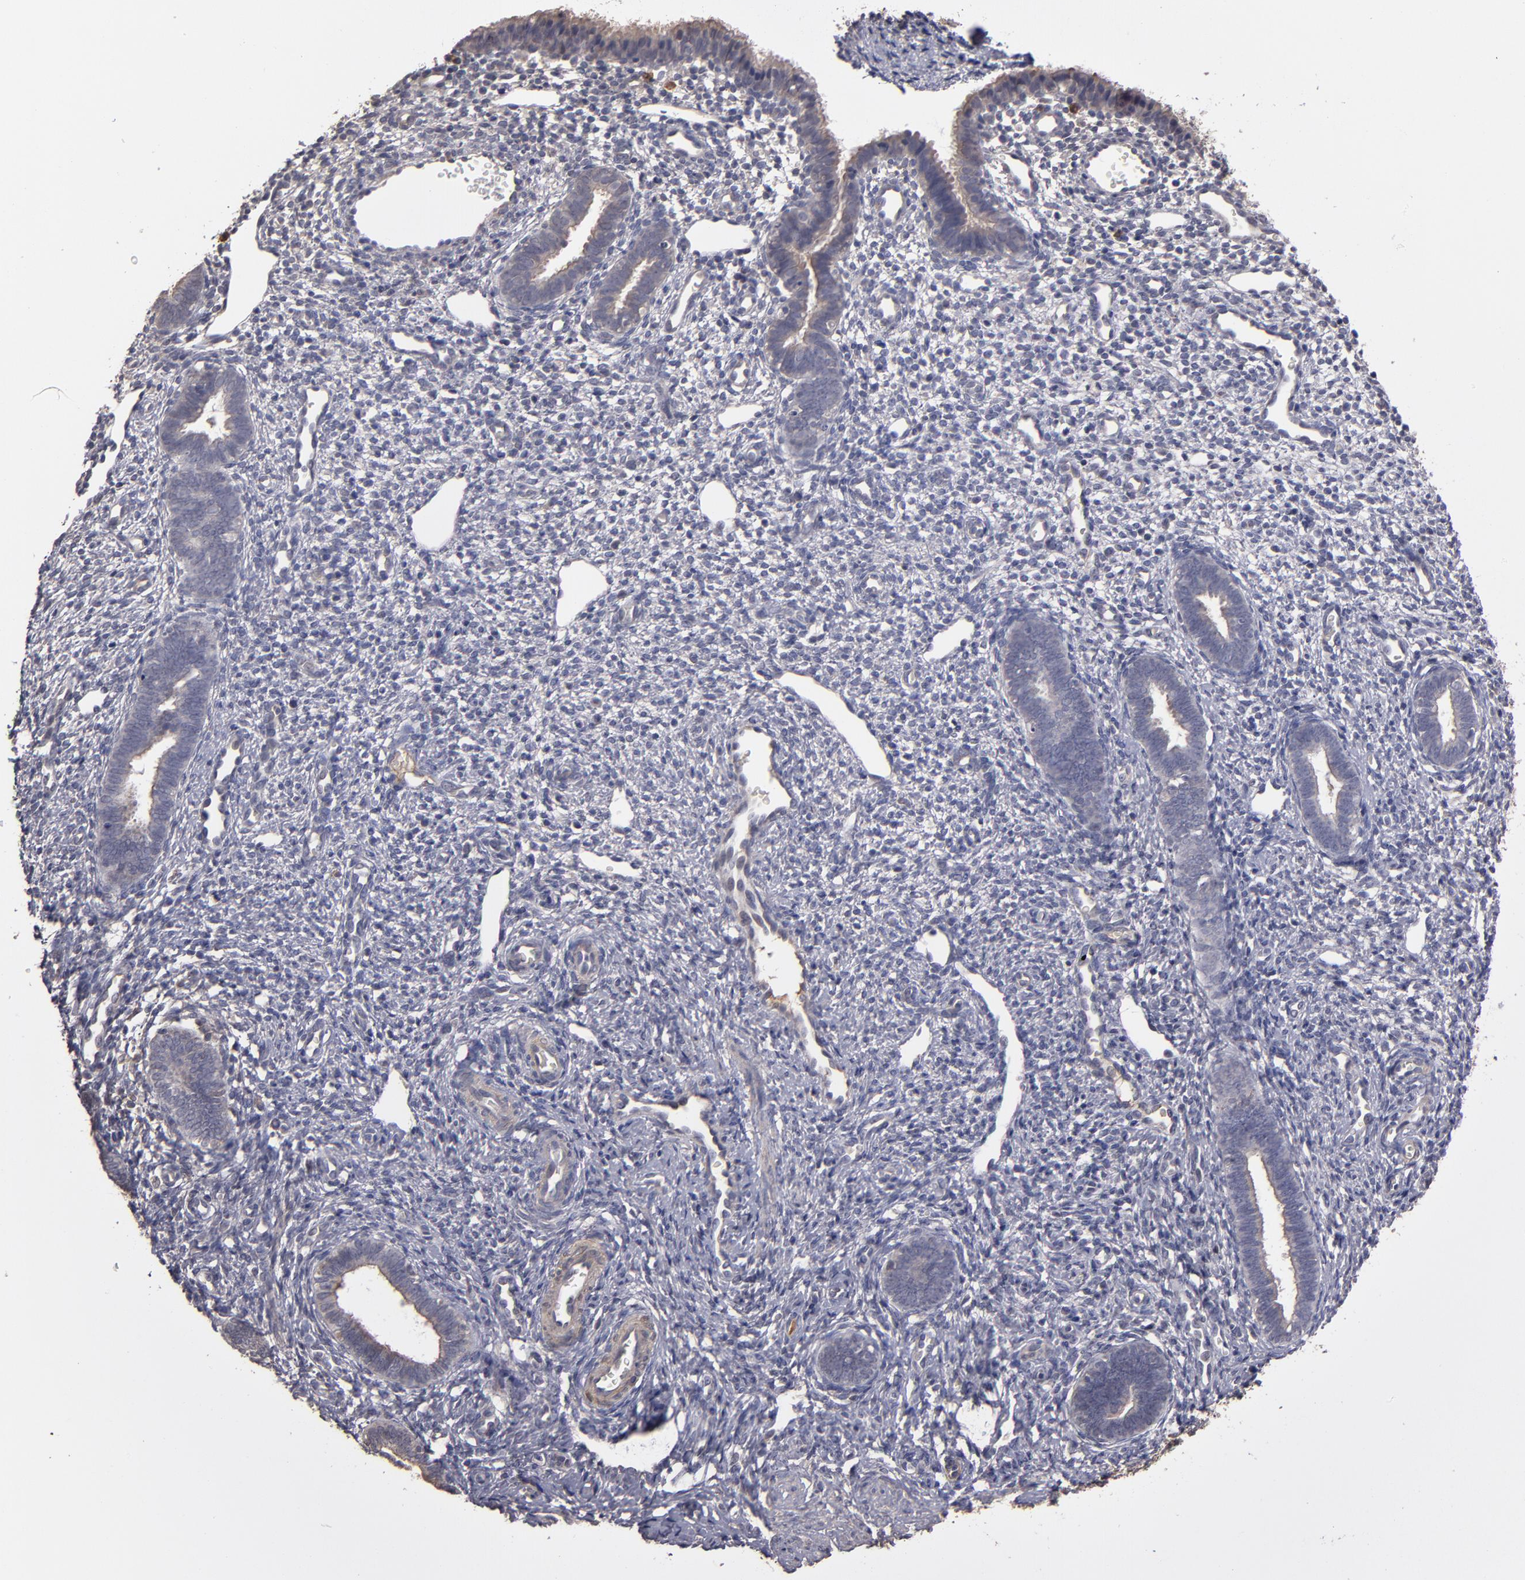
{"staining": {"intensity": "moderate", "quantity": "25%-75%", "location": "cytoplasmic/membranous"}, "tissue": "endometrium", "cell_type": "Cells in endometrial stroma", "image_type": "normal", "snomed": [{"axis": "morphology", "description": "Normal tissue, NOS"}, {"axis": "topography", "description": "Endometrium"}], "caption": "DAB (3,3'-diaminobenzidine) immunohistochemical staining of normal endometrium demonstrates moderate cytoplasmic/membranous protein positivity in approximately 25%-75% of cells in endometrial stroma.", "gene": "SERPINA7", "patient": {"sex": "female", "age": 27}}